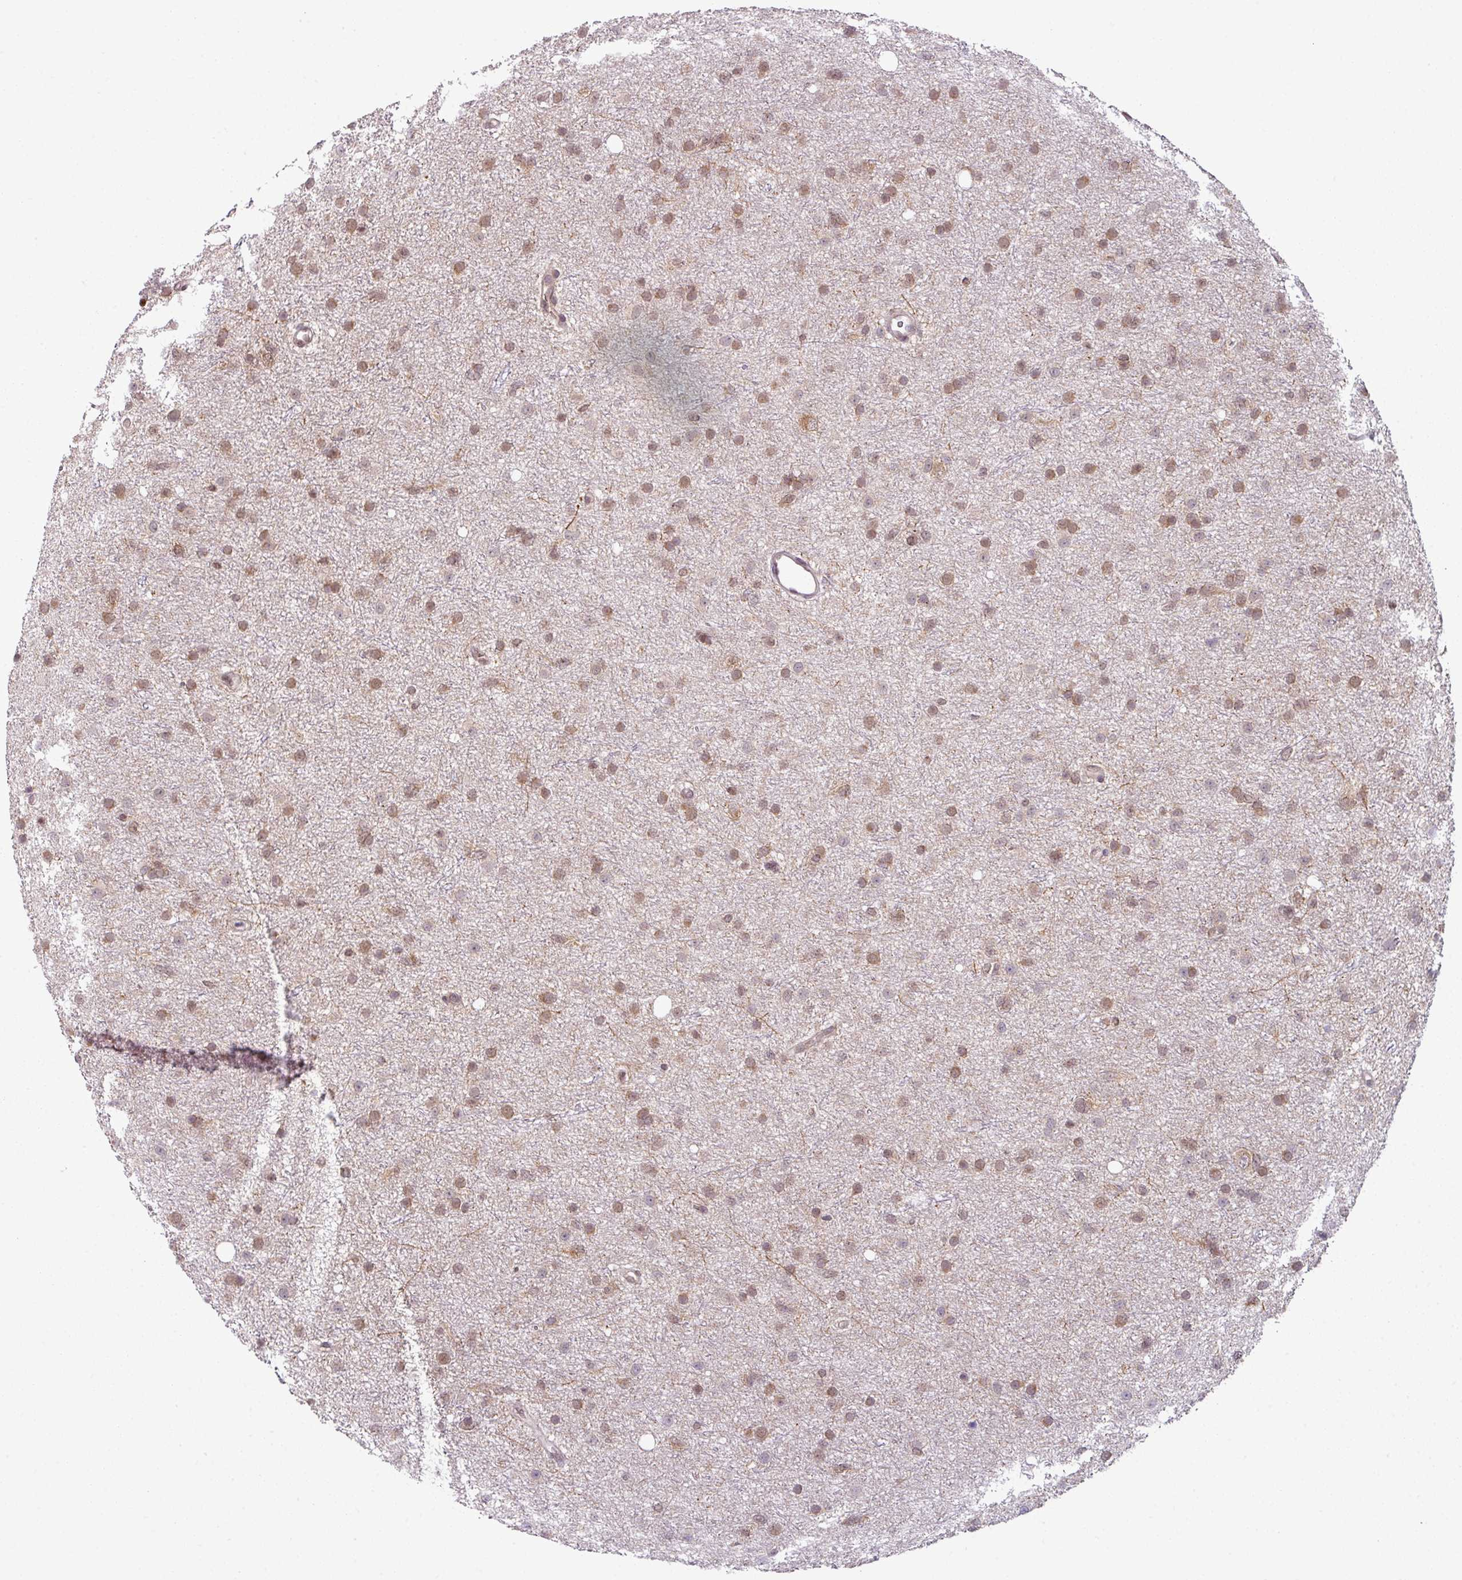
{"staining": {"intensity": "moderate", "quantity": ">75%", "location": "nuclear"}, "tissue": "glioma", "cell_type": "Tumor cells", "image_type": "cancer", "snomed": [{"axis": "morphology", "description": "Glioma, malignant, Low grade"}, {"axis": "topography", "description": "Cerebral cortex"}], "caption": "This is a histology image of immunohistochemistry staining of glioma, which shows moderate expression in the nuclear of tumor cells.", "gene": "DERPC", "patient": {"sex": "female", "age": 39}}